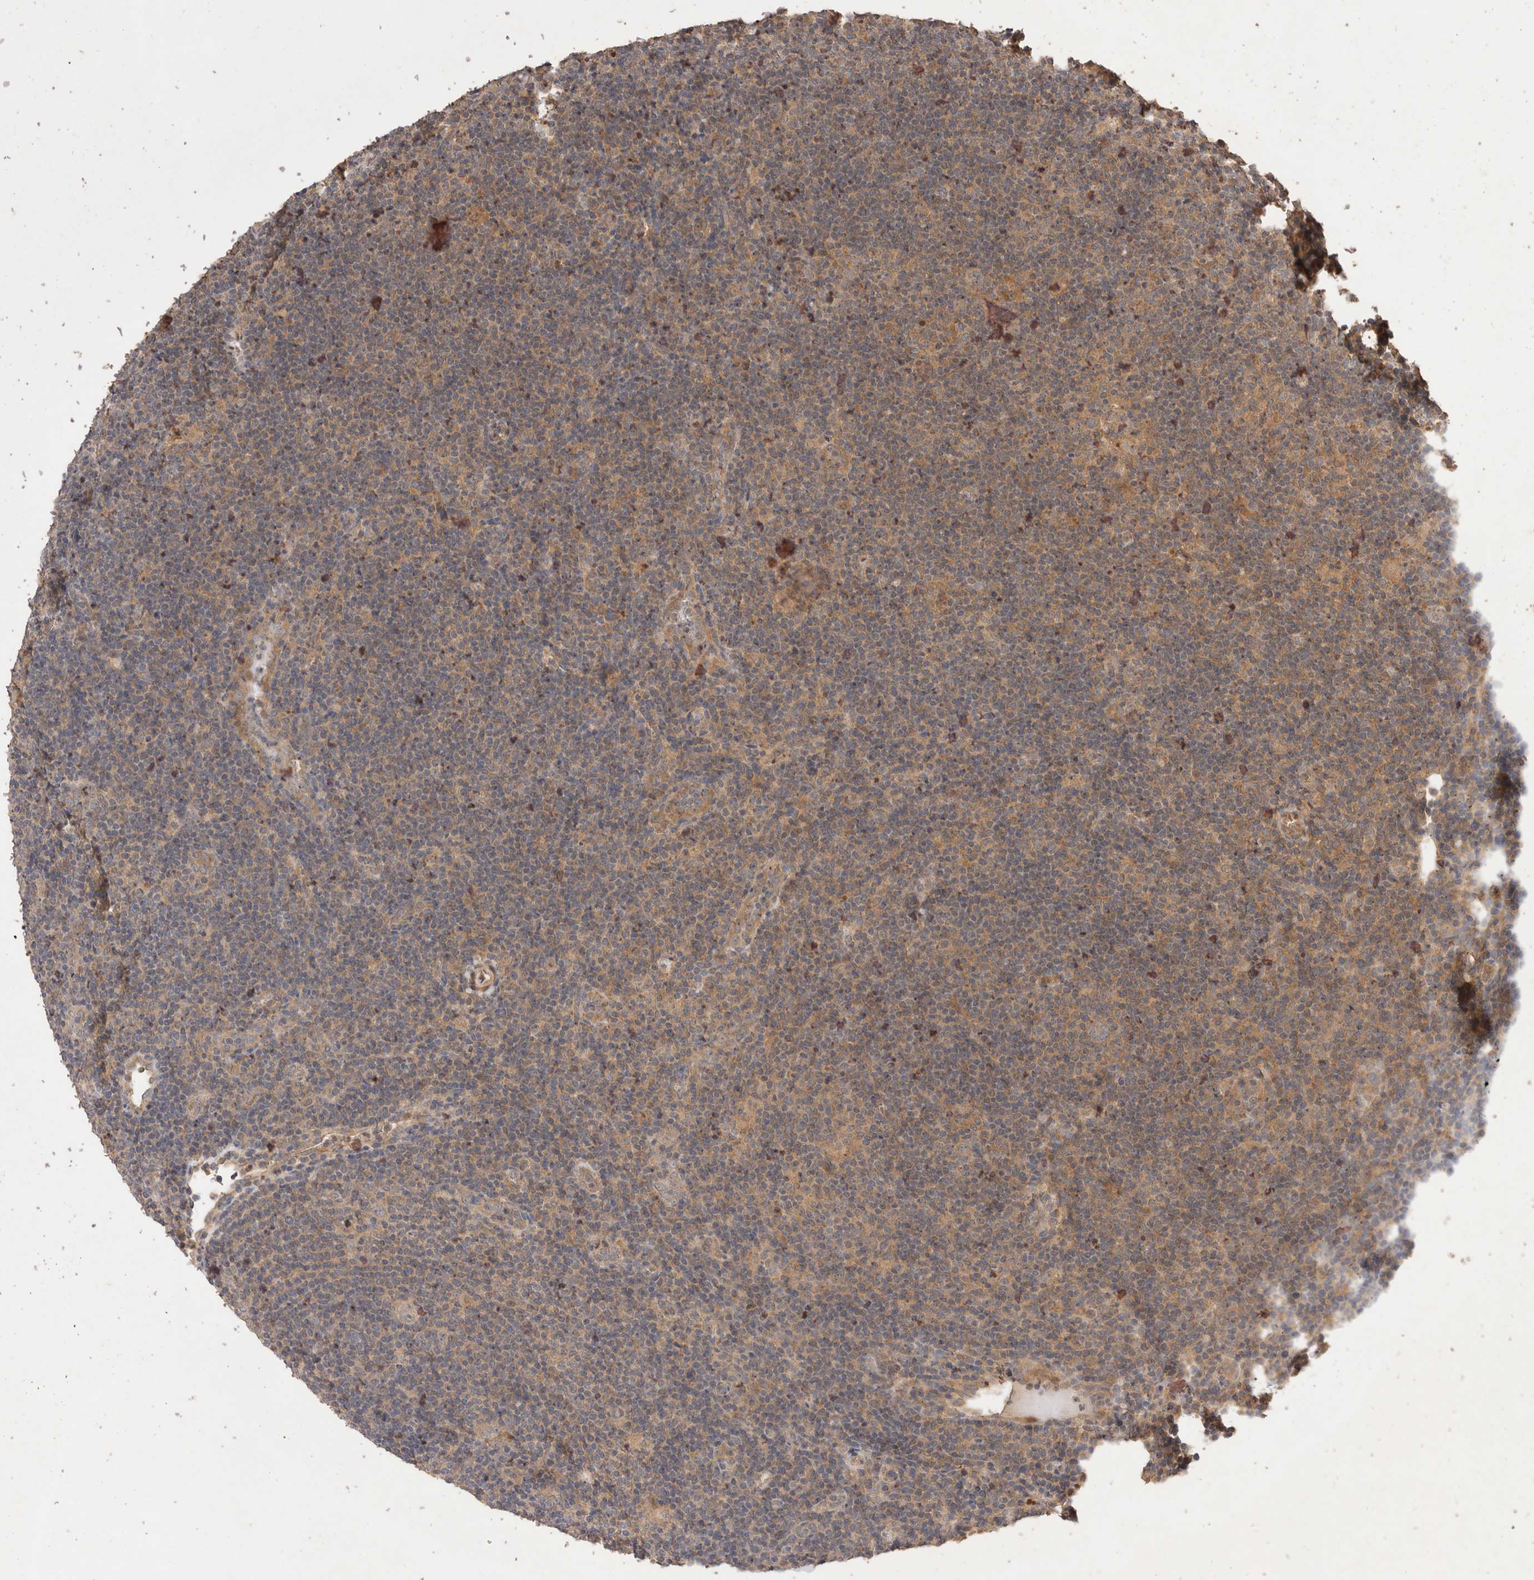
{"staining": {"intensity": "weak", "quantity": ">75%", "location": "cytoplasmic/membranous"}, "tissue": "lymphoma", "cell_type": "Tumor cells", "image_type": "cancer", "snomed": [{"axis": "morphology", "description": "Hodgkin's disease, NOS"}, {"axis": "topography", "description": "Lymph node"}], "caption": "Immunohistochemical staining of lymphoma demonstrates low levels of weak cytoplasmic/membranous staining in approximately >75% of tumor cells.", "gene": "NSMAF", "patient": {"sex": "female", "age": 57}}